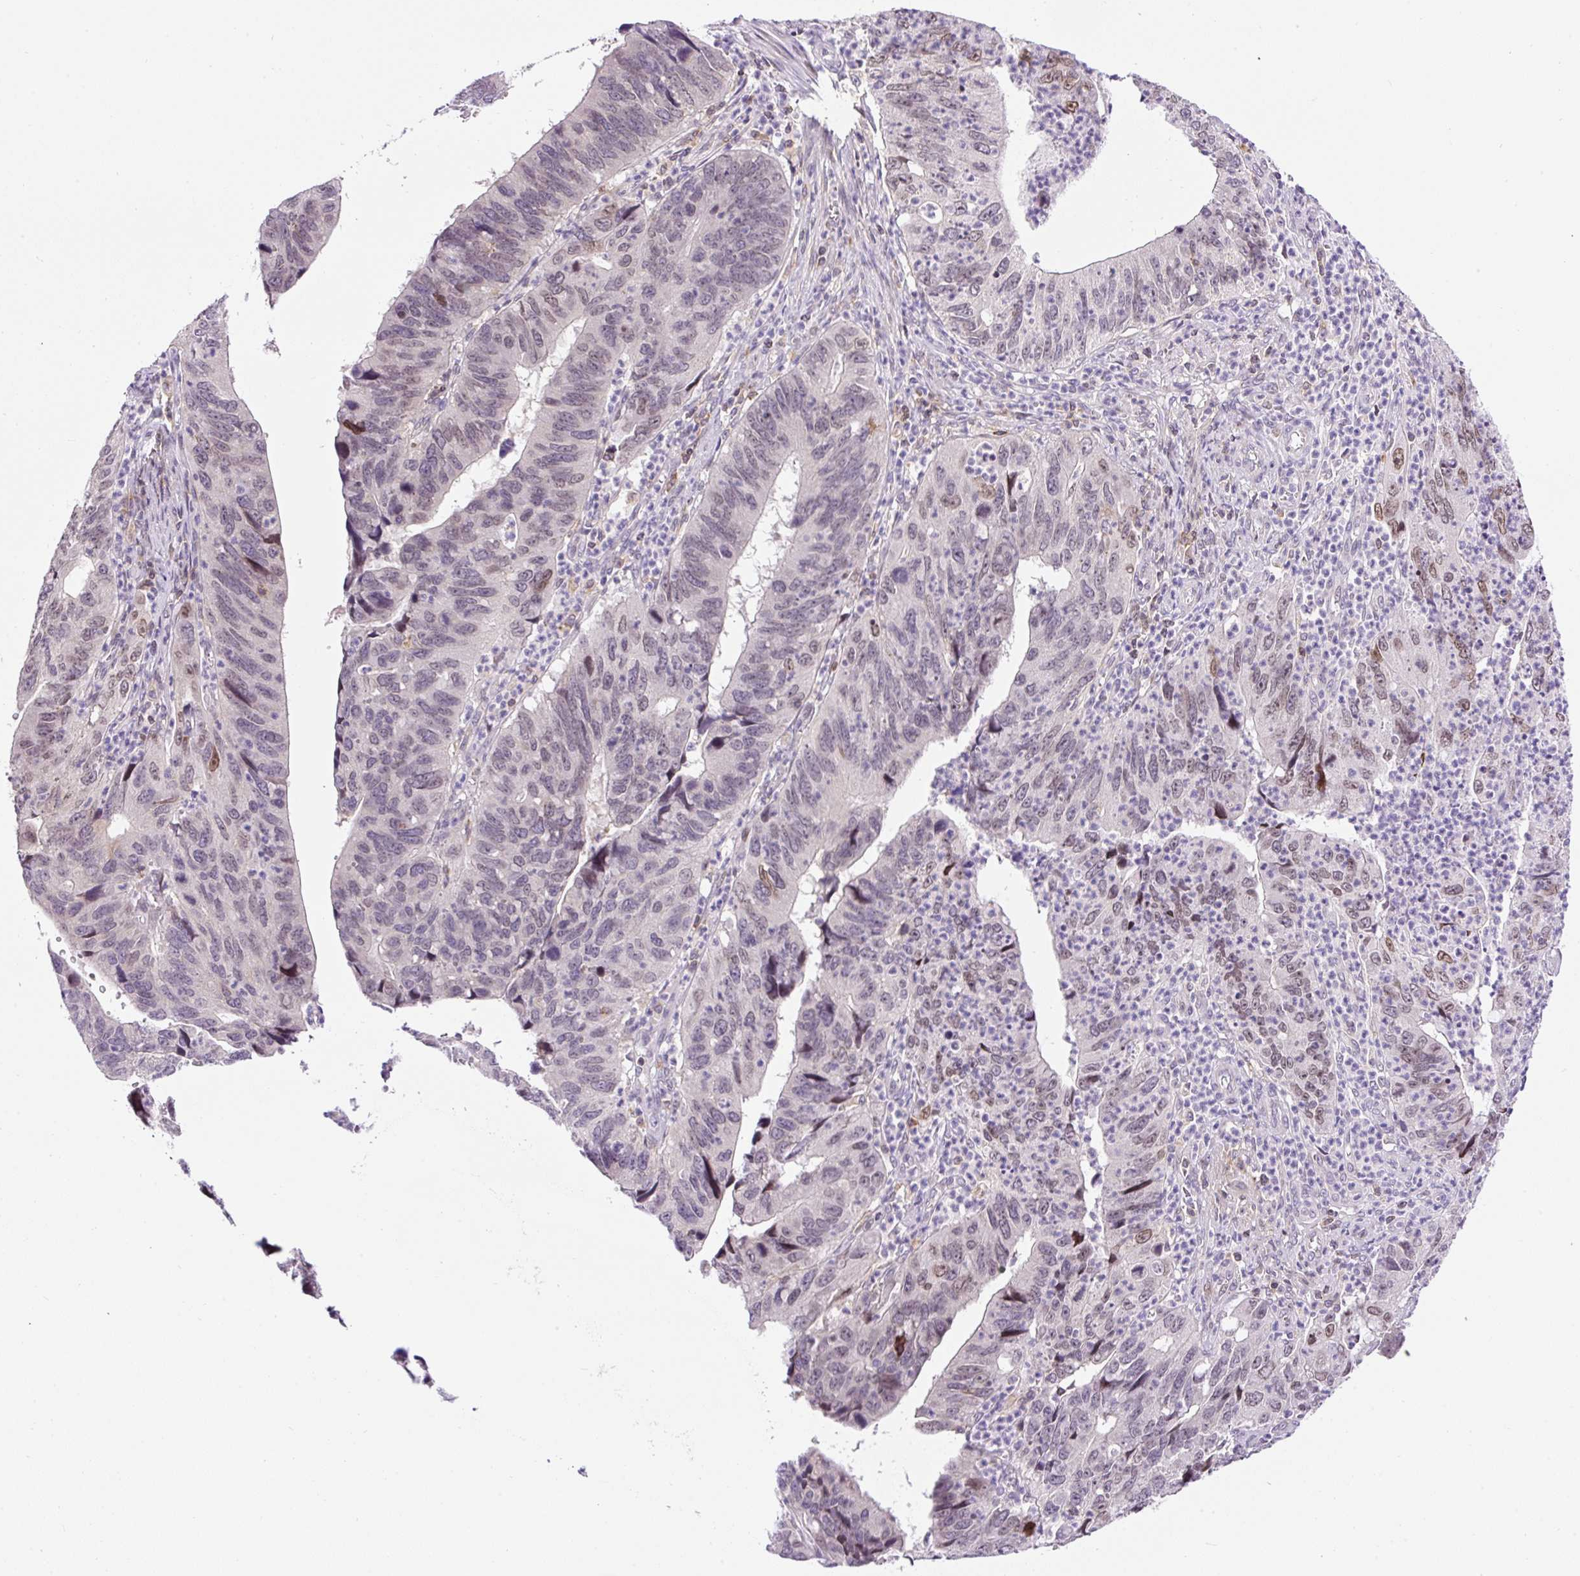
{"staining": {"intensity": "moderate", "quantity": "<25%", "location": "nuclear"}, "tissue": "stomach cancer", "cell_type": "Tumor cells", "image_type": "cancer", "snomed": [{"axis": "morphology", "description": "Adenocarcinoma, NOS"}, {"axis": "topography", "description": "Stomach"}], "caption": "Immunohistochemical staining of stomach cancer shows moderate nuclear protein expression in about <25% of tumor cells. (Stains: DAB (3,3'-diaminobenzidine) in brown, nuclei in blue, Microscopy: brightfield microscopy at high magnification).", "gene": "CARD11", "patient": {"sex": "male", "age": 59}}